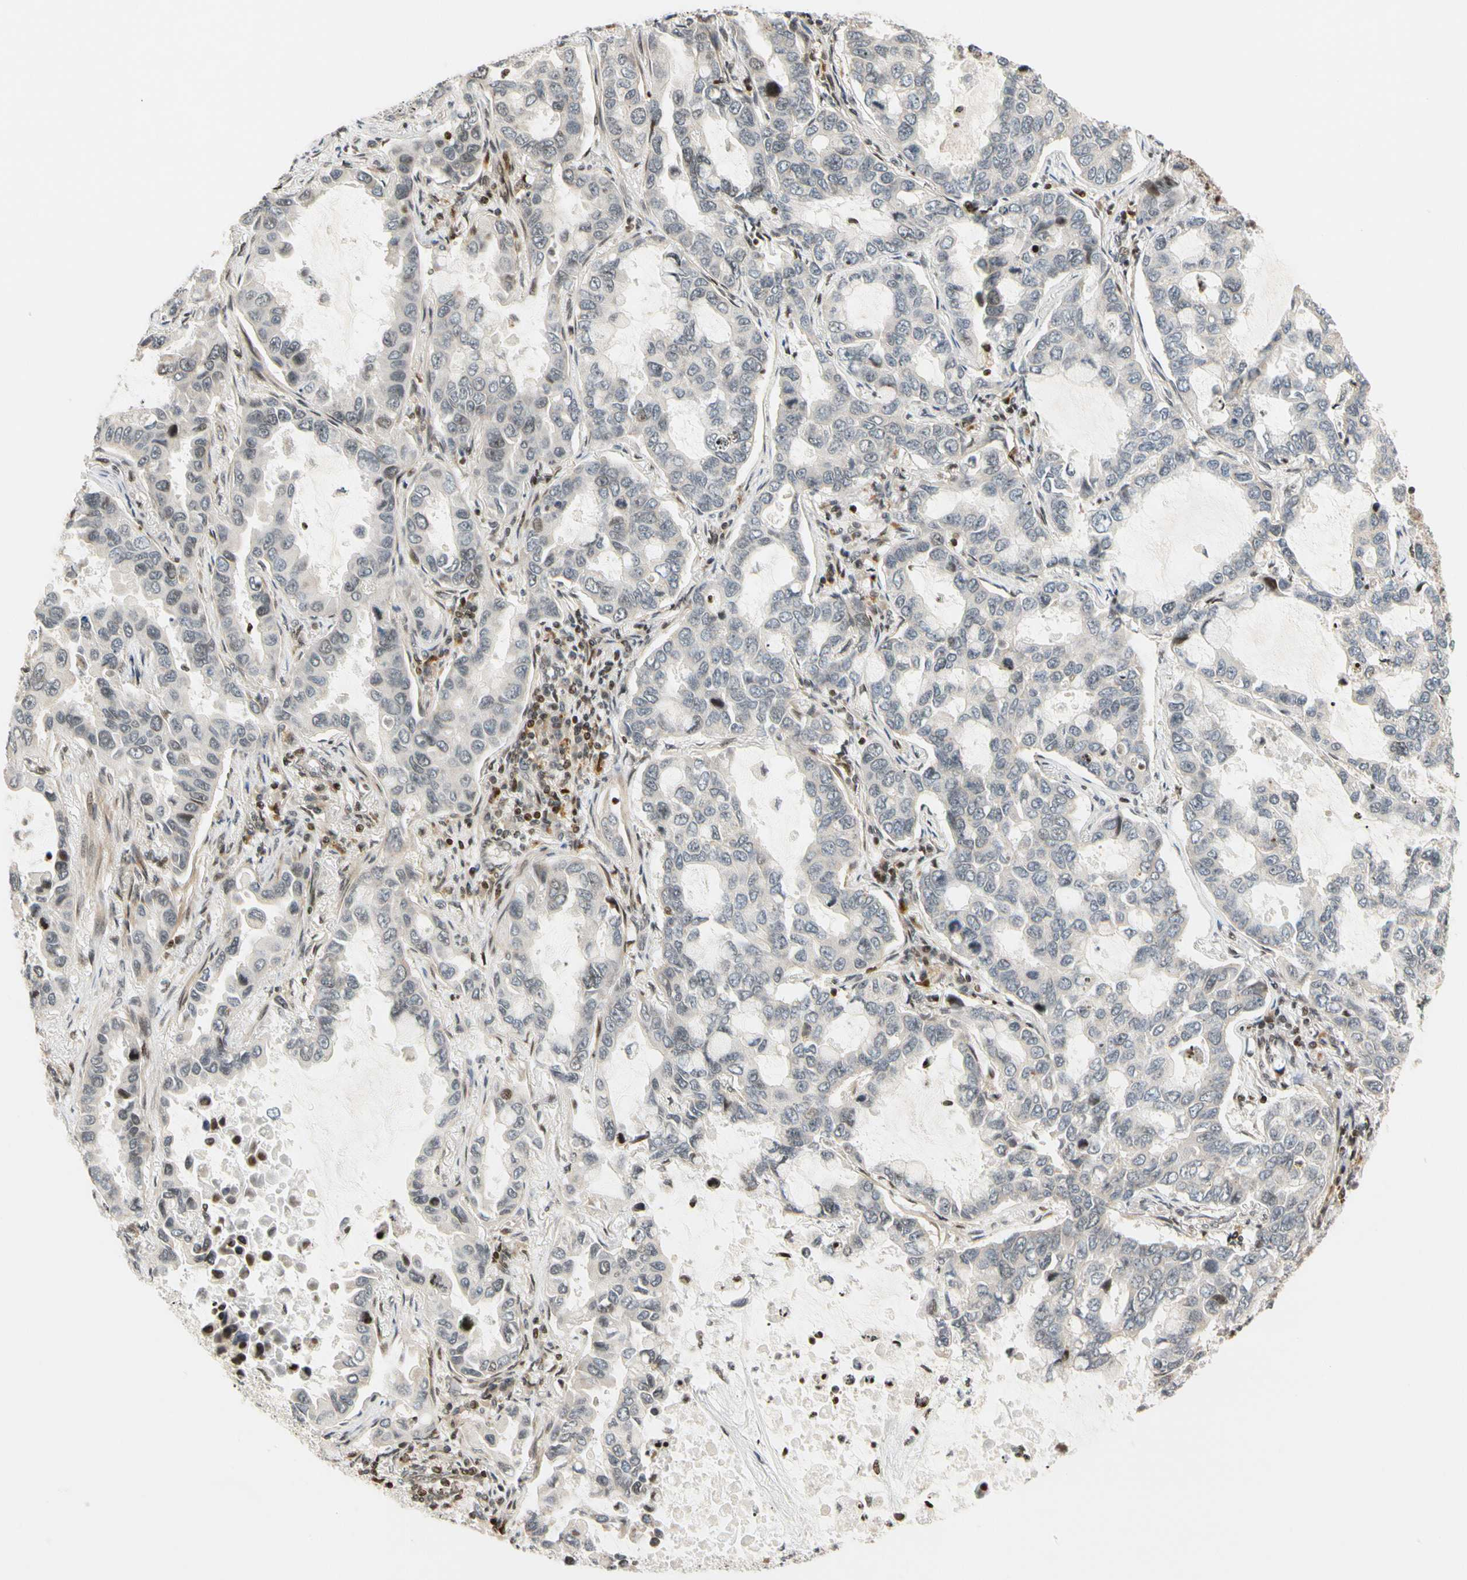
{"staining": {"intensity": "negative", "quantity": "none", "location": "none"}, "tissue": "lung cancer", "cell_type": "Tumor cells", "image_type": "cancer", "snomed": [{"axis": "morphology", "description": "Adenocarcinoma, NOS"}, {"axis": "topography", "description": "Lung"}], "caption": "The IHC photomicrograph has no significant positivity in tumor cells of lung cancer (adenocarcinoma) tissue.", "gene": "CDK7", "patient": {"sex": "male", "age": 64}}